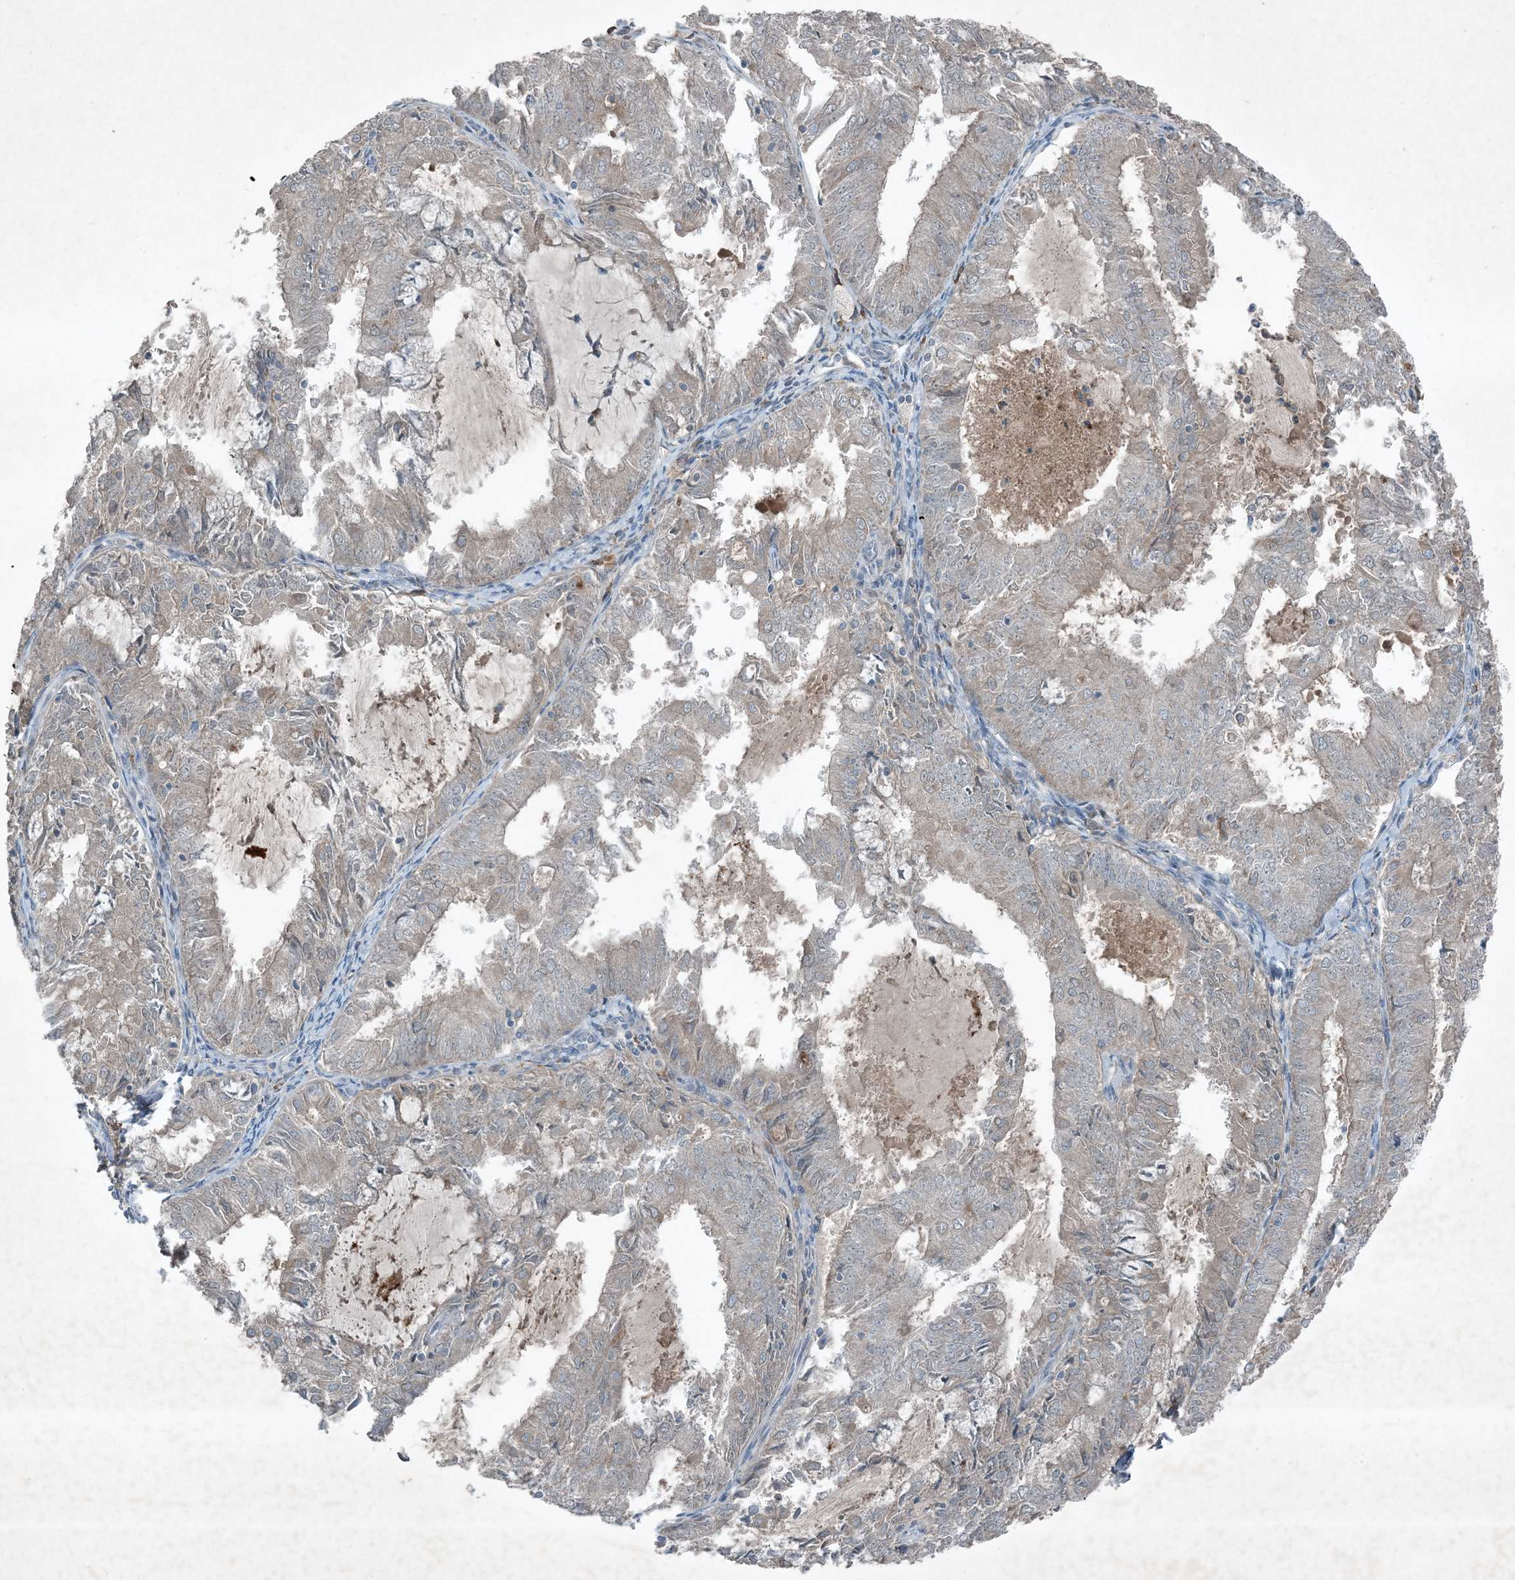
{"staining": {"intensity": "weak", "quantity": "<25%", "location": "cytoplasmic/membranous"}, "tissue": "endometrial cancer", "cell_type": "Tumor cells", "image_type": "cancer", "snomed": [{"axis": "morphology", "description": "Adenocarcinoma, NOS"}, {"axis": "topography", "description": "Endometrium"}], "caption": "The immunohistochemistry (IHC) micrograph has no significant expression in tumor cells of endometrial cancer tissue.", "gene": "MDN1", "patient": {"sex": "female", "age": 57}}